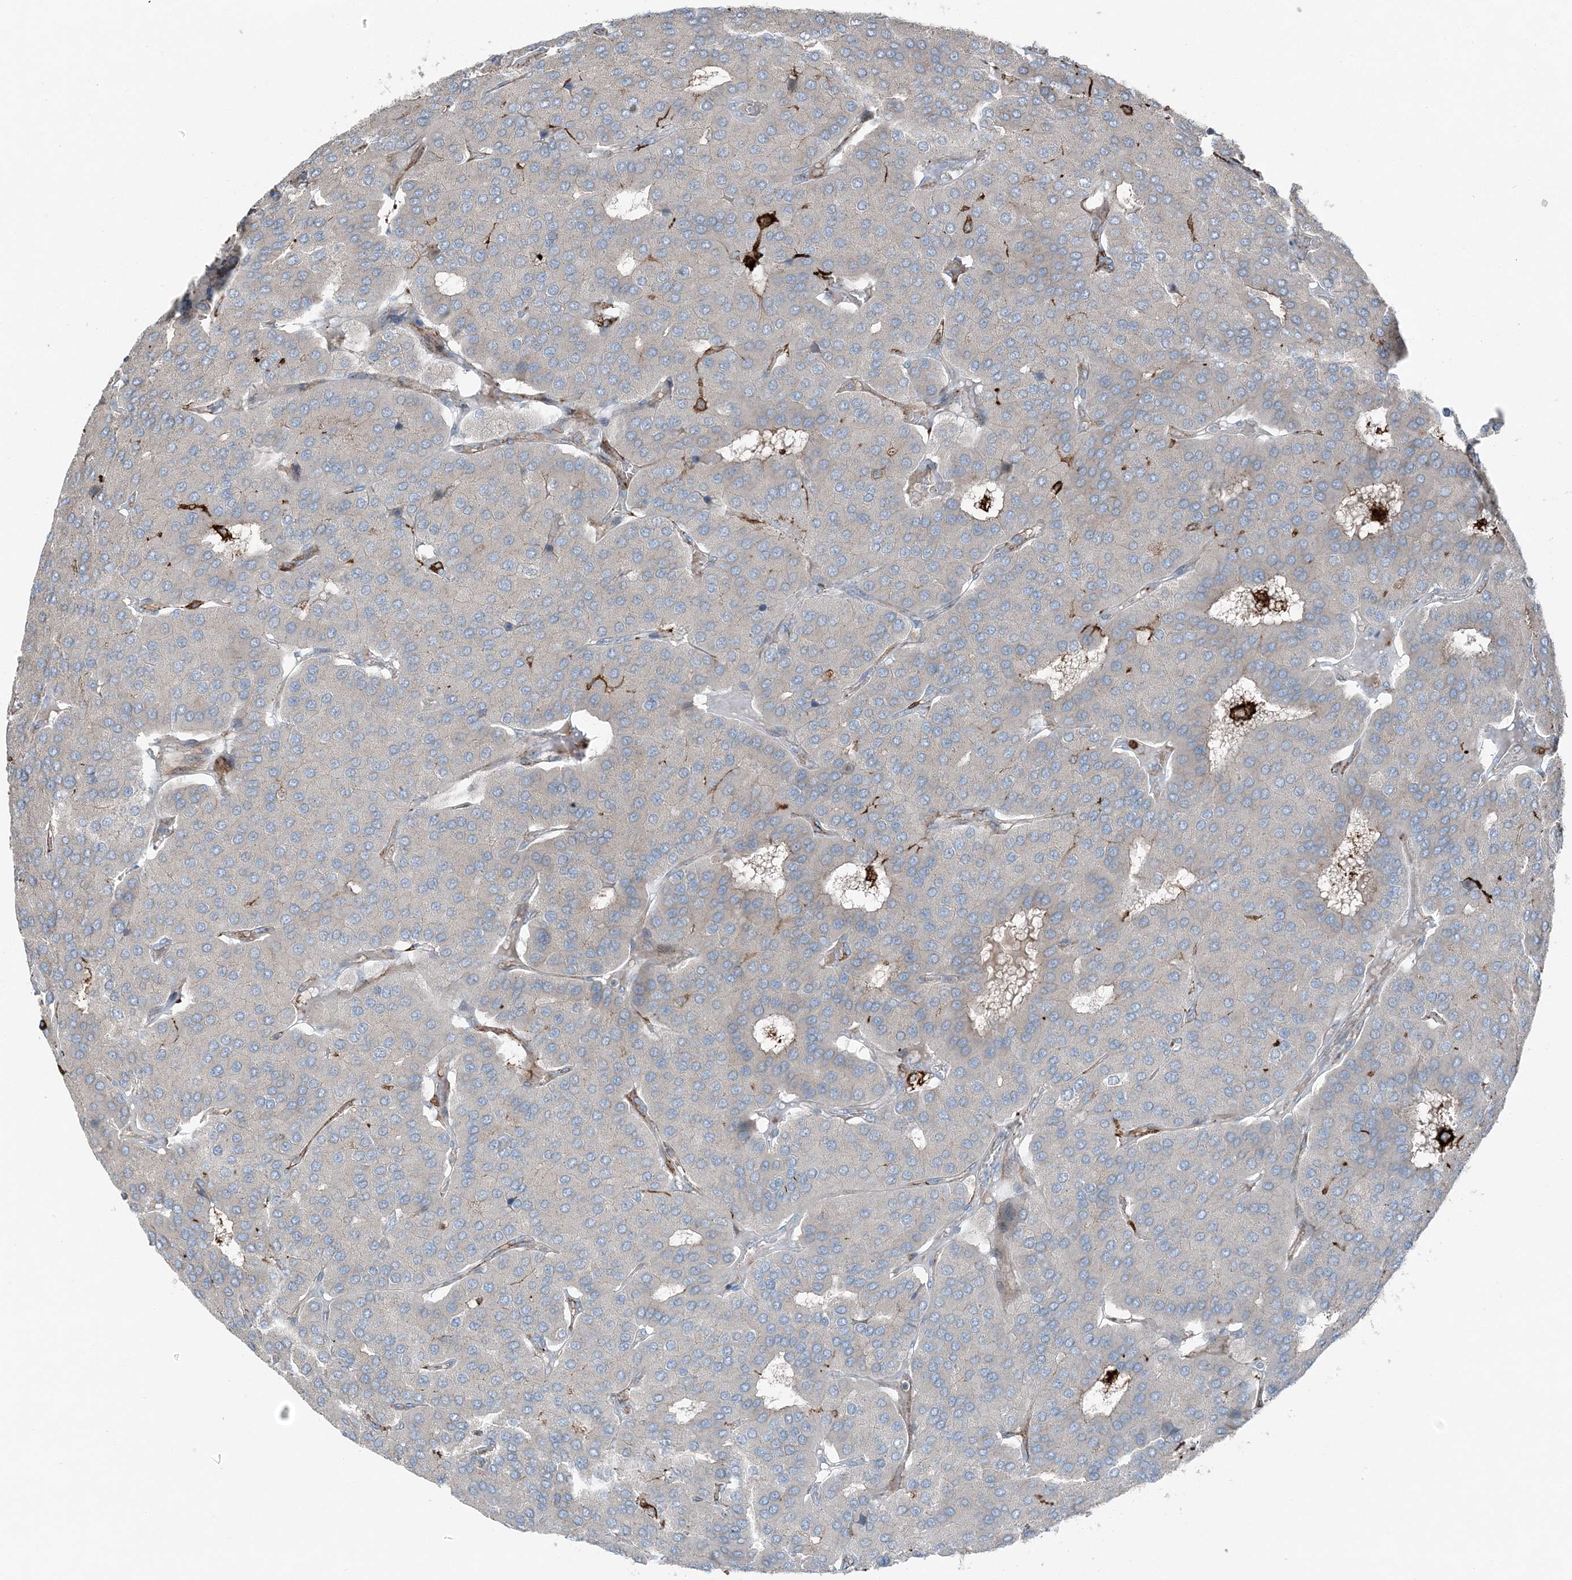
{"staining": {"intensity": "negative", "quantity": "none", "location": "none"}, "tissue": "parathyroid gland", "cell_type": "Glandular cells", "image_type": "normal", "snomed": [{"axis": "morphology", "description": "Normal tissue, NOS"}, {"axis": "morphology", "description": "Adenoma, NOS"}, {"axis": "topography", "description": "Parathyroid gland"}], "caption": "High power microscopy histopathology image of an IHC micrograph of normal parathyroid gland, revealing no significant expression in glandular cells.", "gene": "KY", "patient": {"sex": "female", "age": 86}}